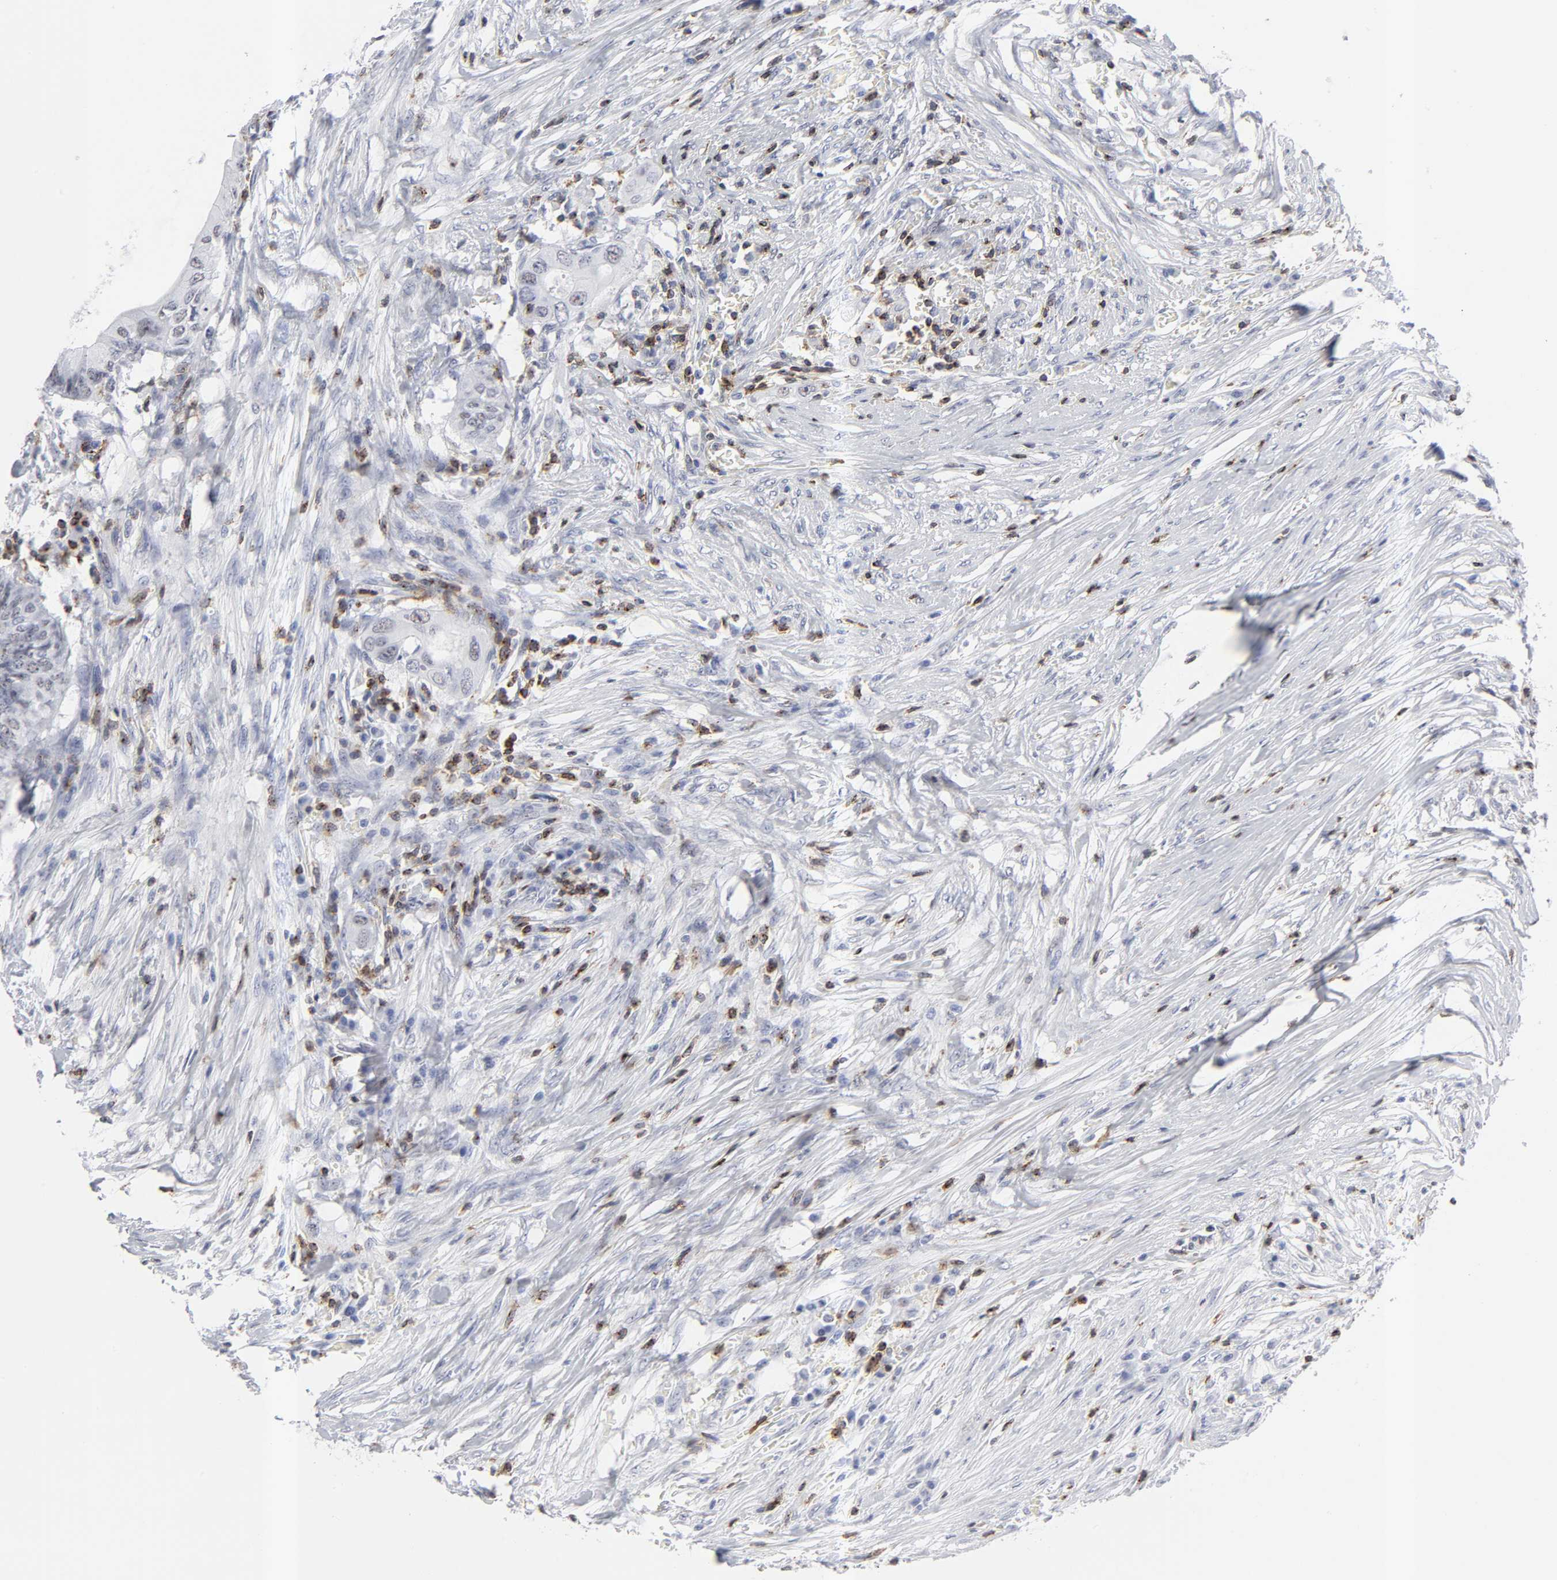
{"staining": {"intensity": "weak", "quantity": "<25%", "location": "nuclear"}, "tissue": "colorectal cancer", "cell_type": "Tumor cells", "image_type": "cancer", "snomed": [{"axis": "morphology", "description": "Adenocarcinoma, NOS"}, {"axis": "topography", "description": "Colon"}], "caption": "Colorectal adenocarcinoma was stained to show a protein in brown. There is no significant positivity in tumor cells. Brightfield microscopy of IHC stained with DAB (3,3'-diaminobenzidine) (brown) and hematoxylin (blue), captured at high magnification.", "gene": "CD2", "patient": {"sex": "male", "age": 71}}